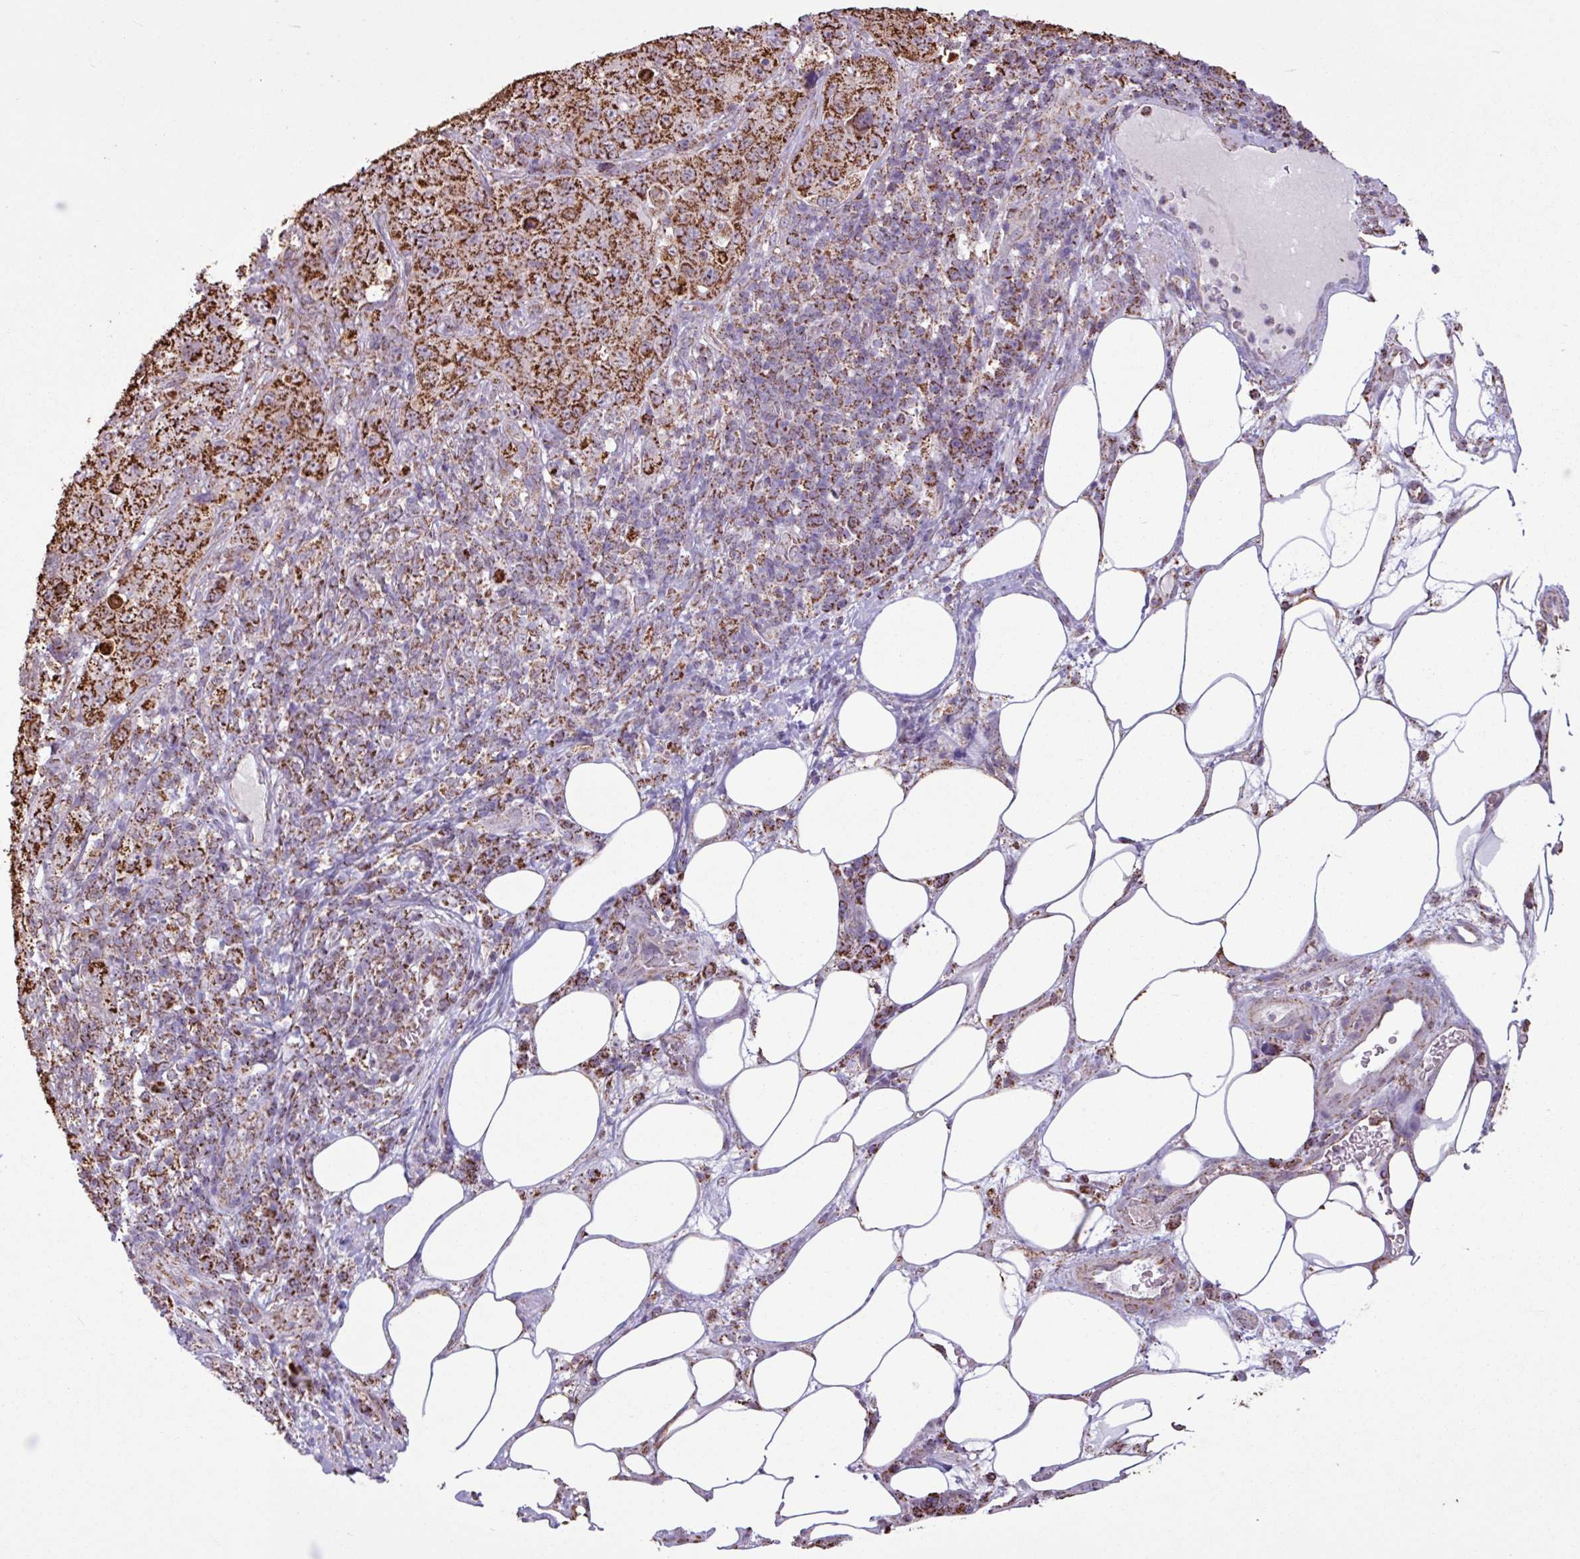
{"staining": {"intensity": "strong", "quantity": ">75%", "location": "cytoplasmic/membranous"}, "tissue": "pancreatic cancer", "cell_type": "Tumor cells", "image_type": "cancer", "snomed": [{"axis": "morphology", "description": "Adenocarcinoma, NOS"}, {"axis": "topography", "description": "Pancreas"}], "caption": "The immunohistochemical stain highlights strong cytoplasmic/membranous positivity in tumor cells of adenocarcinoma (pancreatic) tissue.", "gene": "ALG8", "patient": {"sex": "male", "age": 68}}